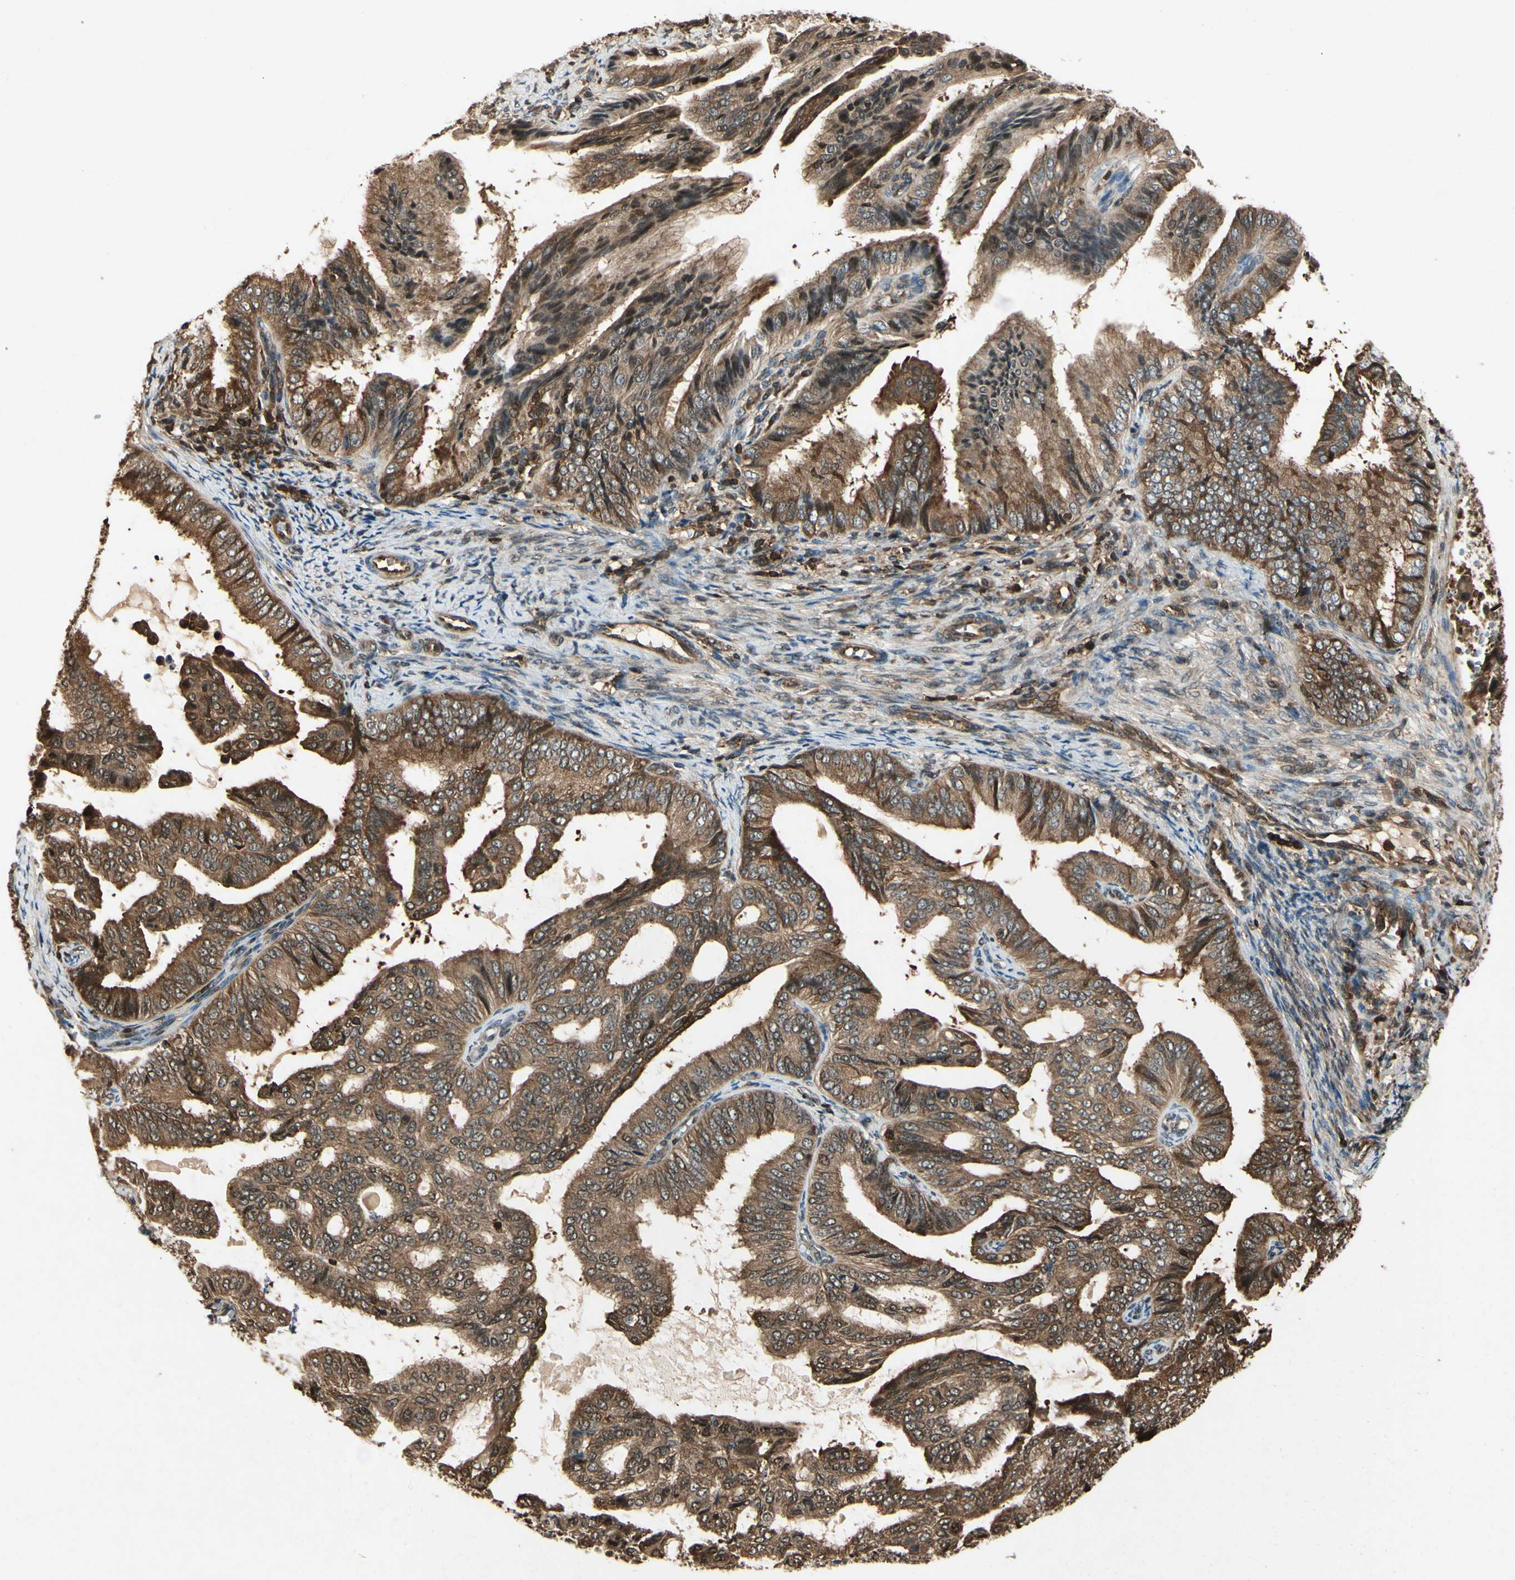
{"staining": {"intensity": "moderate", "quantity": ">75%", "location": "cytoplasmic/membranous"}, "tissue": "endometrial cancer", "cell_type": "Tumor cells", "image_type": "cancer", "snomed": [{"axis": "morphology", "description": "Adenocarcinoma, NOS"}, {"axis": "topography", "description": "Endometrium"}], "caption": "Immunohistochemical staining of endometrial cancer (adenocarcinoma) displays medium levels of moderate cytoplasmic/membranous protein staining in approximately >75% of tumor cells. The protein of interest is shown in brown color, while the nuclei are stained blue.", "gene": "YWHAQ", "patient": {"sex": "female", "age": 58}}